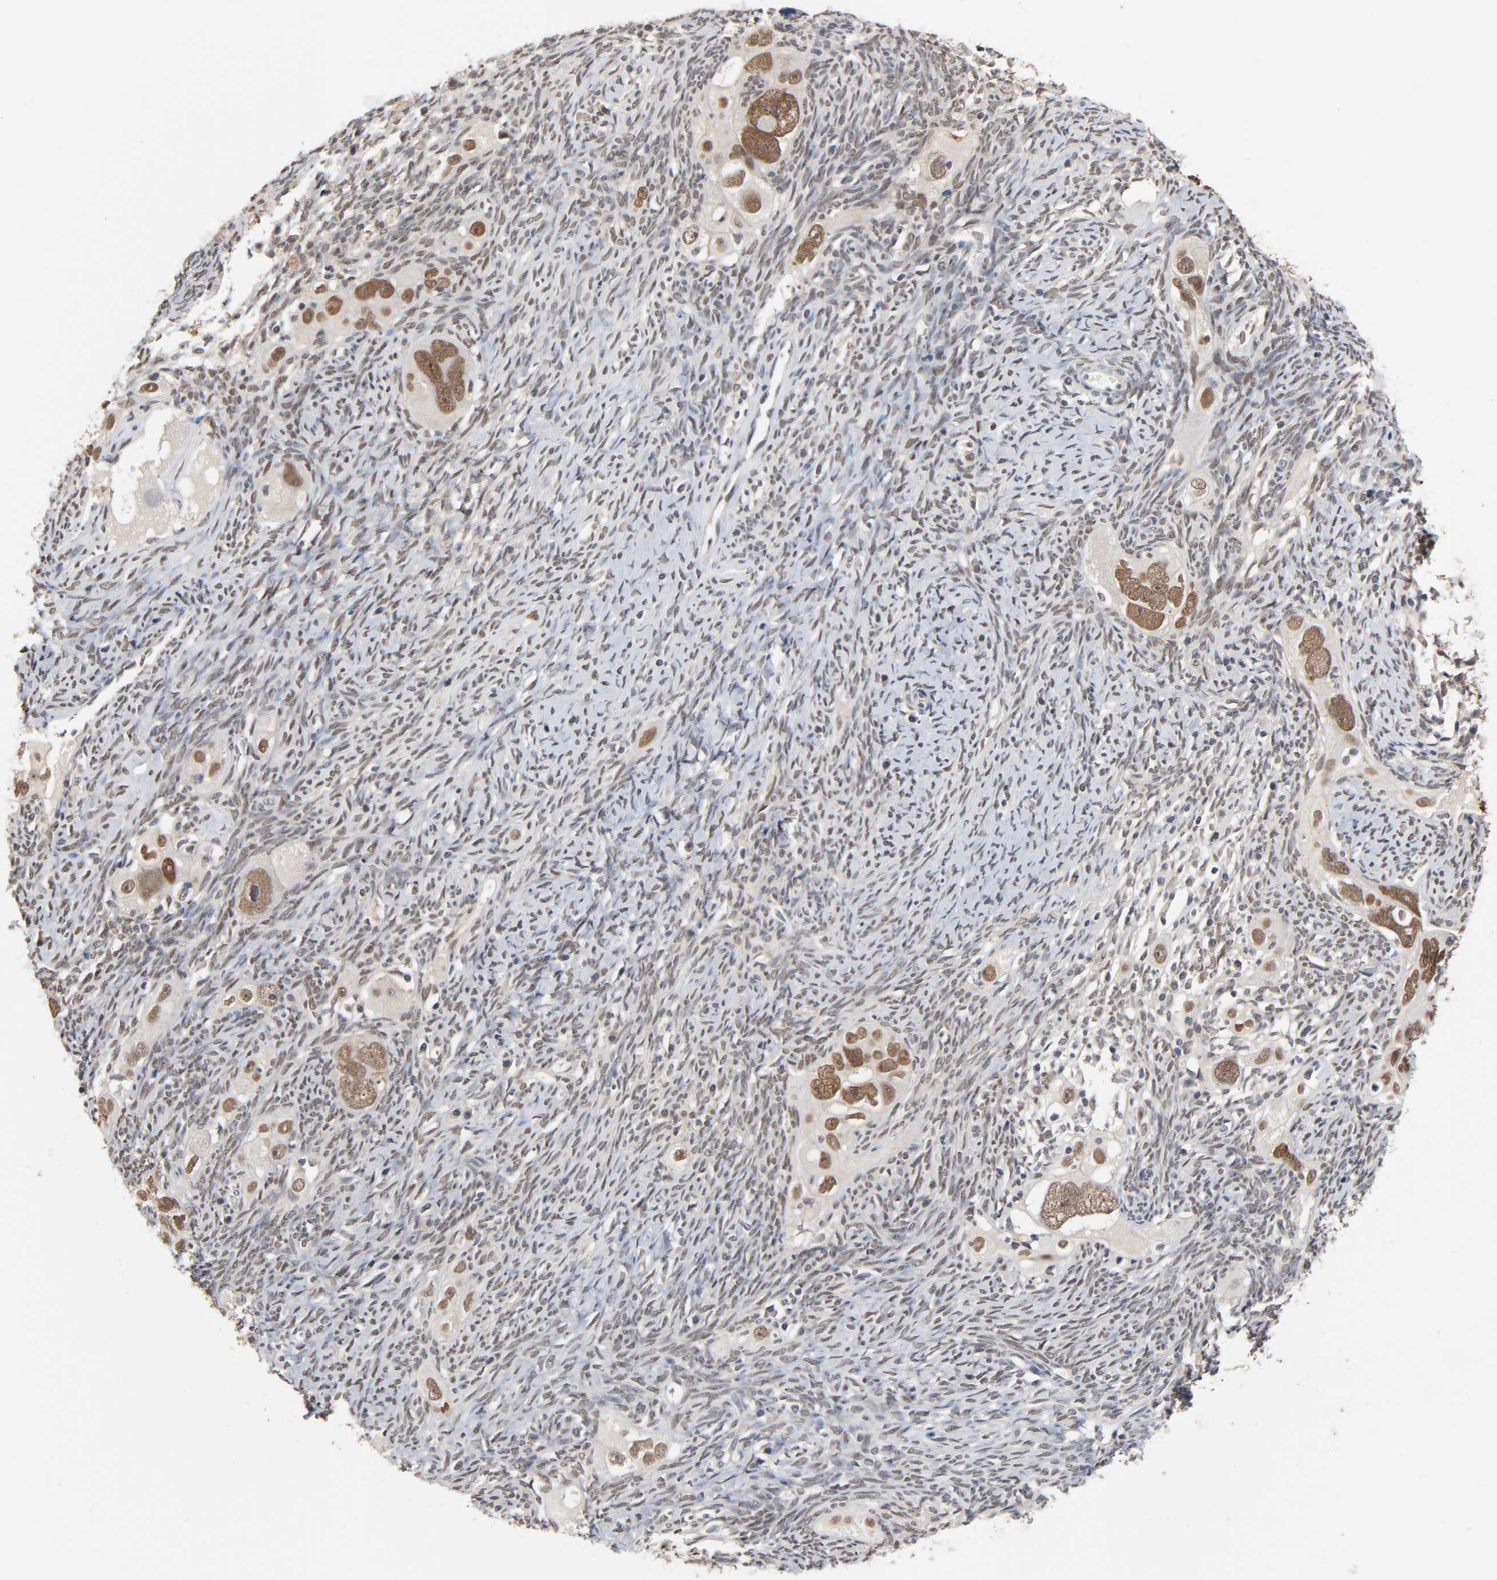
{"staining": {"intensity": "moderate", "quantity": ">75%", "location": "cytoplasmic/membranous,nuclear"}, "tissue": "ovarian cancer", "cell_type": "Tumor cells", "image_type": "cancer", "snomed": [{"axis": "morphology", "description": "Normal tissue, NOS"}, {"axis": "morphology", "description": "Cystadenocarcinoma, serous, NOS"}, {"axis": "topography", "description": "Ovary"}], "caption": "Immunohistochemical staining of serous cystadenocarcinoma (ovarian) displays medium levels of moderate cytoplasmic/membranous and nuclear positivity in about >75% of tumor cells.", "gene": "HTR1E", "patient": {"sex": "female", "age": 62}}